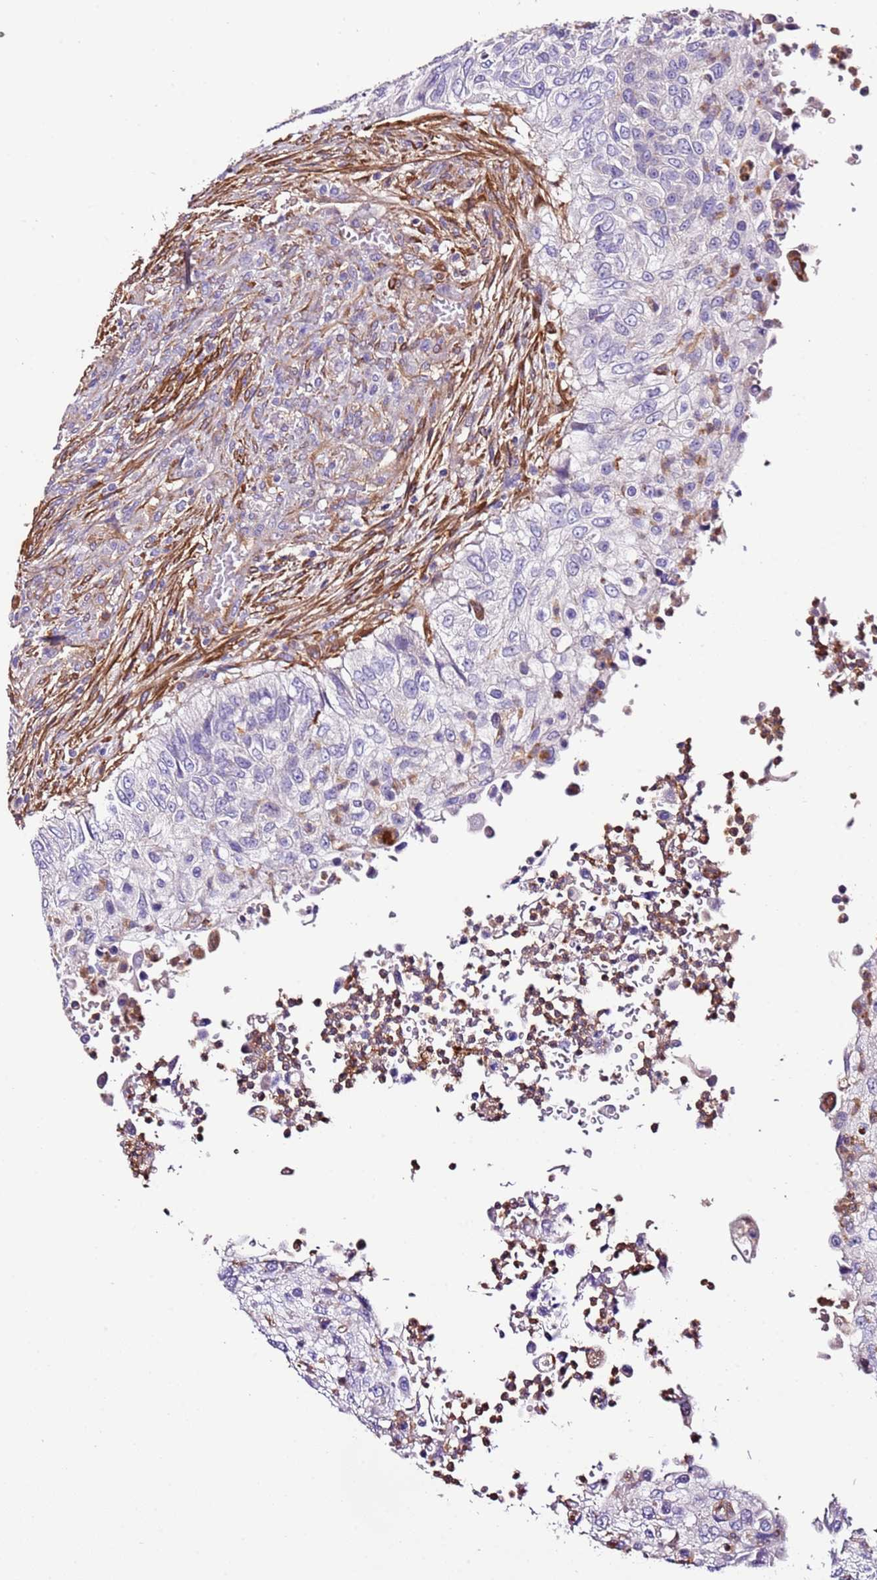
{"staining": {"intensity": "negative", "quantity": "none", "location": "none"}, "tissue": "urothelial cancer", "cell_type": "Tumor cells", "image_type": "cancer", "snomed": [{"axis": "morphology", "description": "Urothelial carcinoma, High grade"}, {"axis": "topography", "description": "Urinary bladder"}], "caption": "Immunohistochemical staining of human urothelial cancer displays no significant expression in tumor cells.", "gene": "FAM174C", "patient": {"sex": "female", "age": 60}}